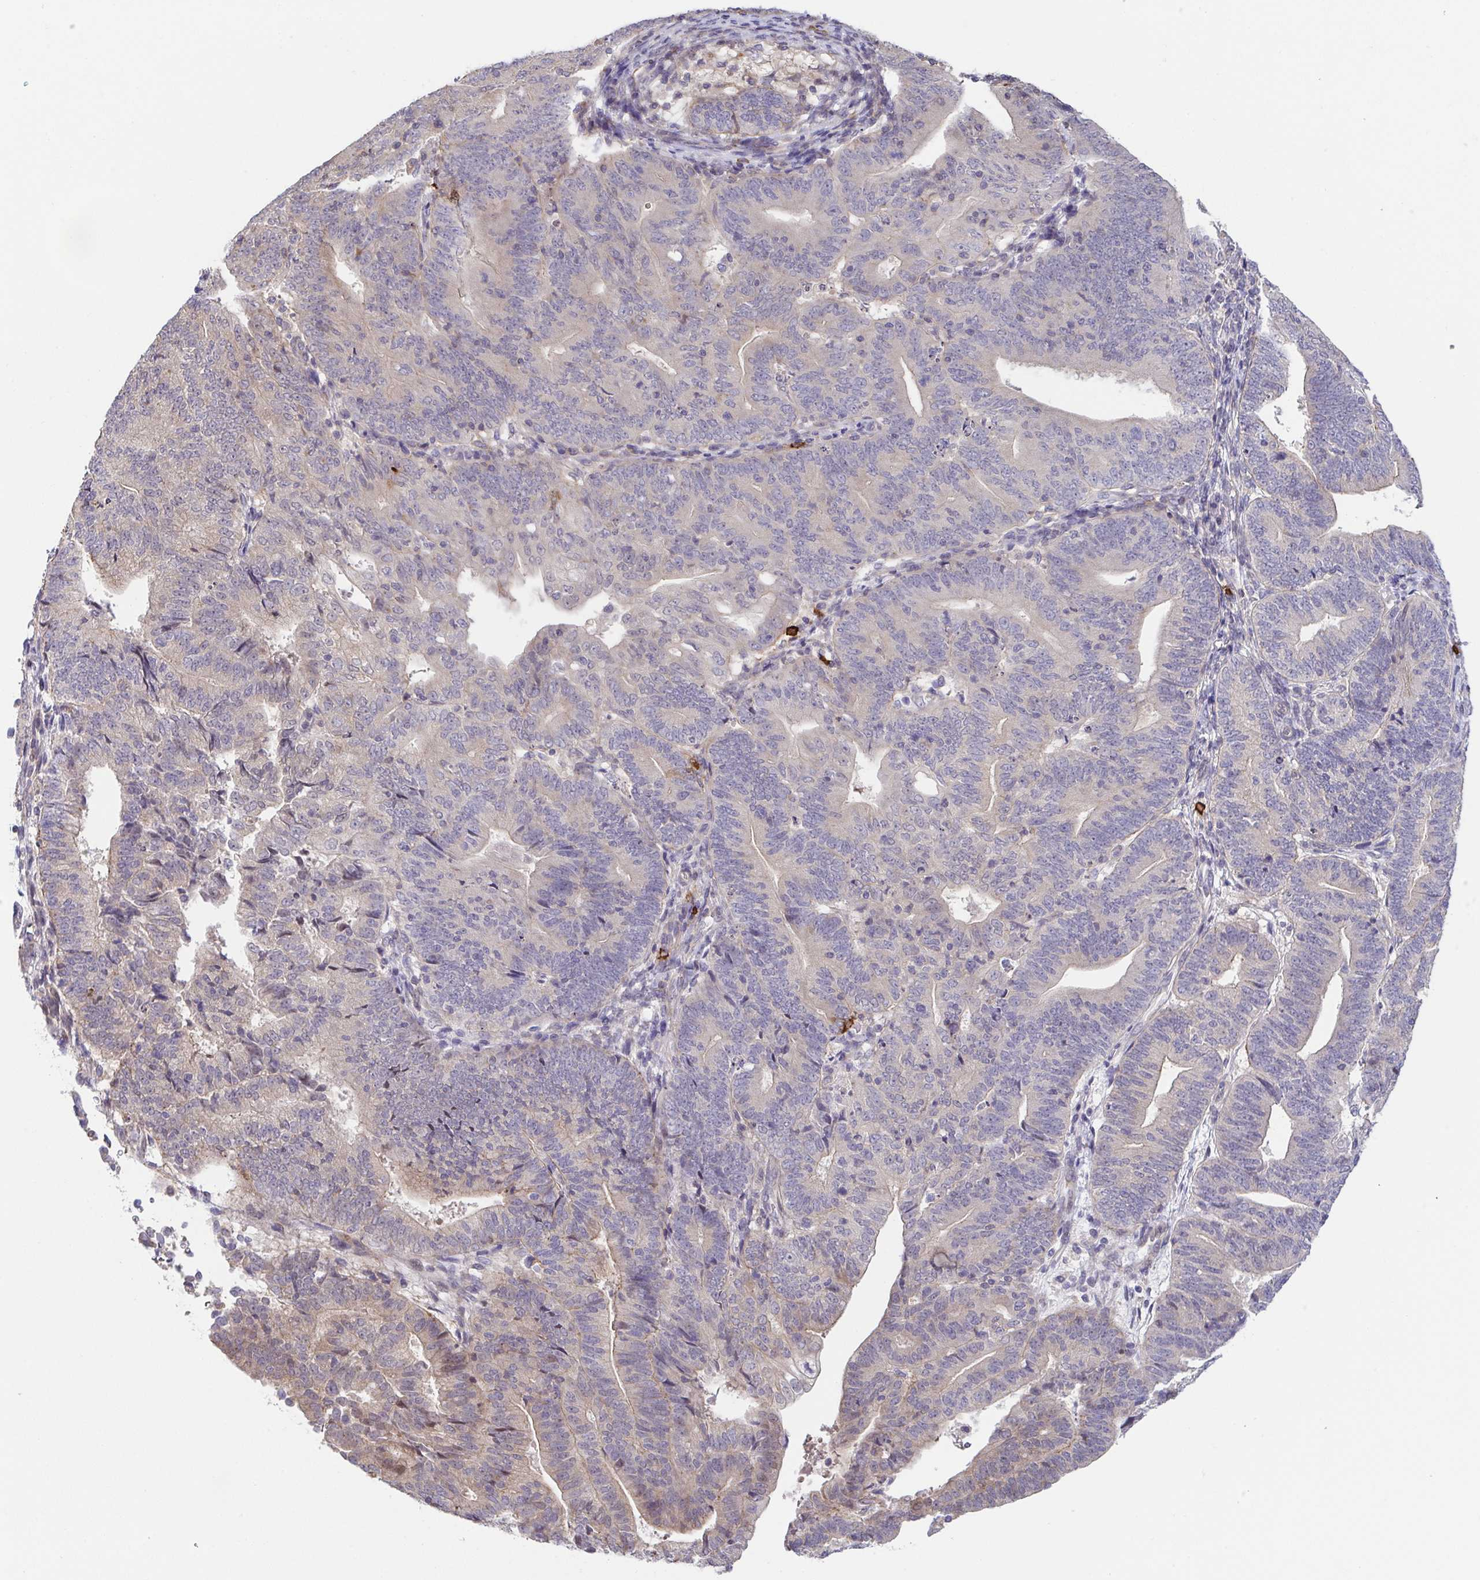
{"staining": {"intensity": "negative", "quantity": "none", "location": "none"}, "tissue": "endometrial cancer", "cell_type": "Tumor cells", "image_type": "cancer", "snomed": [{"axis": "morphology", "description": "Adenocarcinoma, NOS"}, {"axis": "topography", "description": "Endometrium"}], "caption": "Protein analysis of endometrial cancer (adenocarcinoma) demonstrates no significant staining in tumor cells. Brightfield microscopy of IHC stained with DAB (brown) and hematoxylin (blue), captured at high magnification.", "gene": "PREPL", "patient": {"sex": "female", "age": 70}}